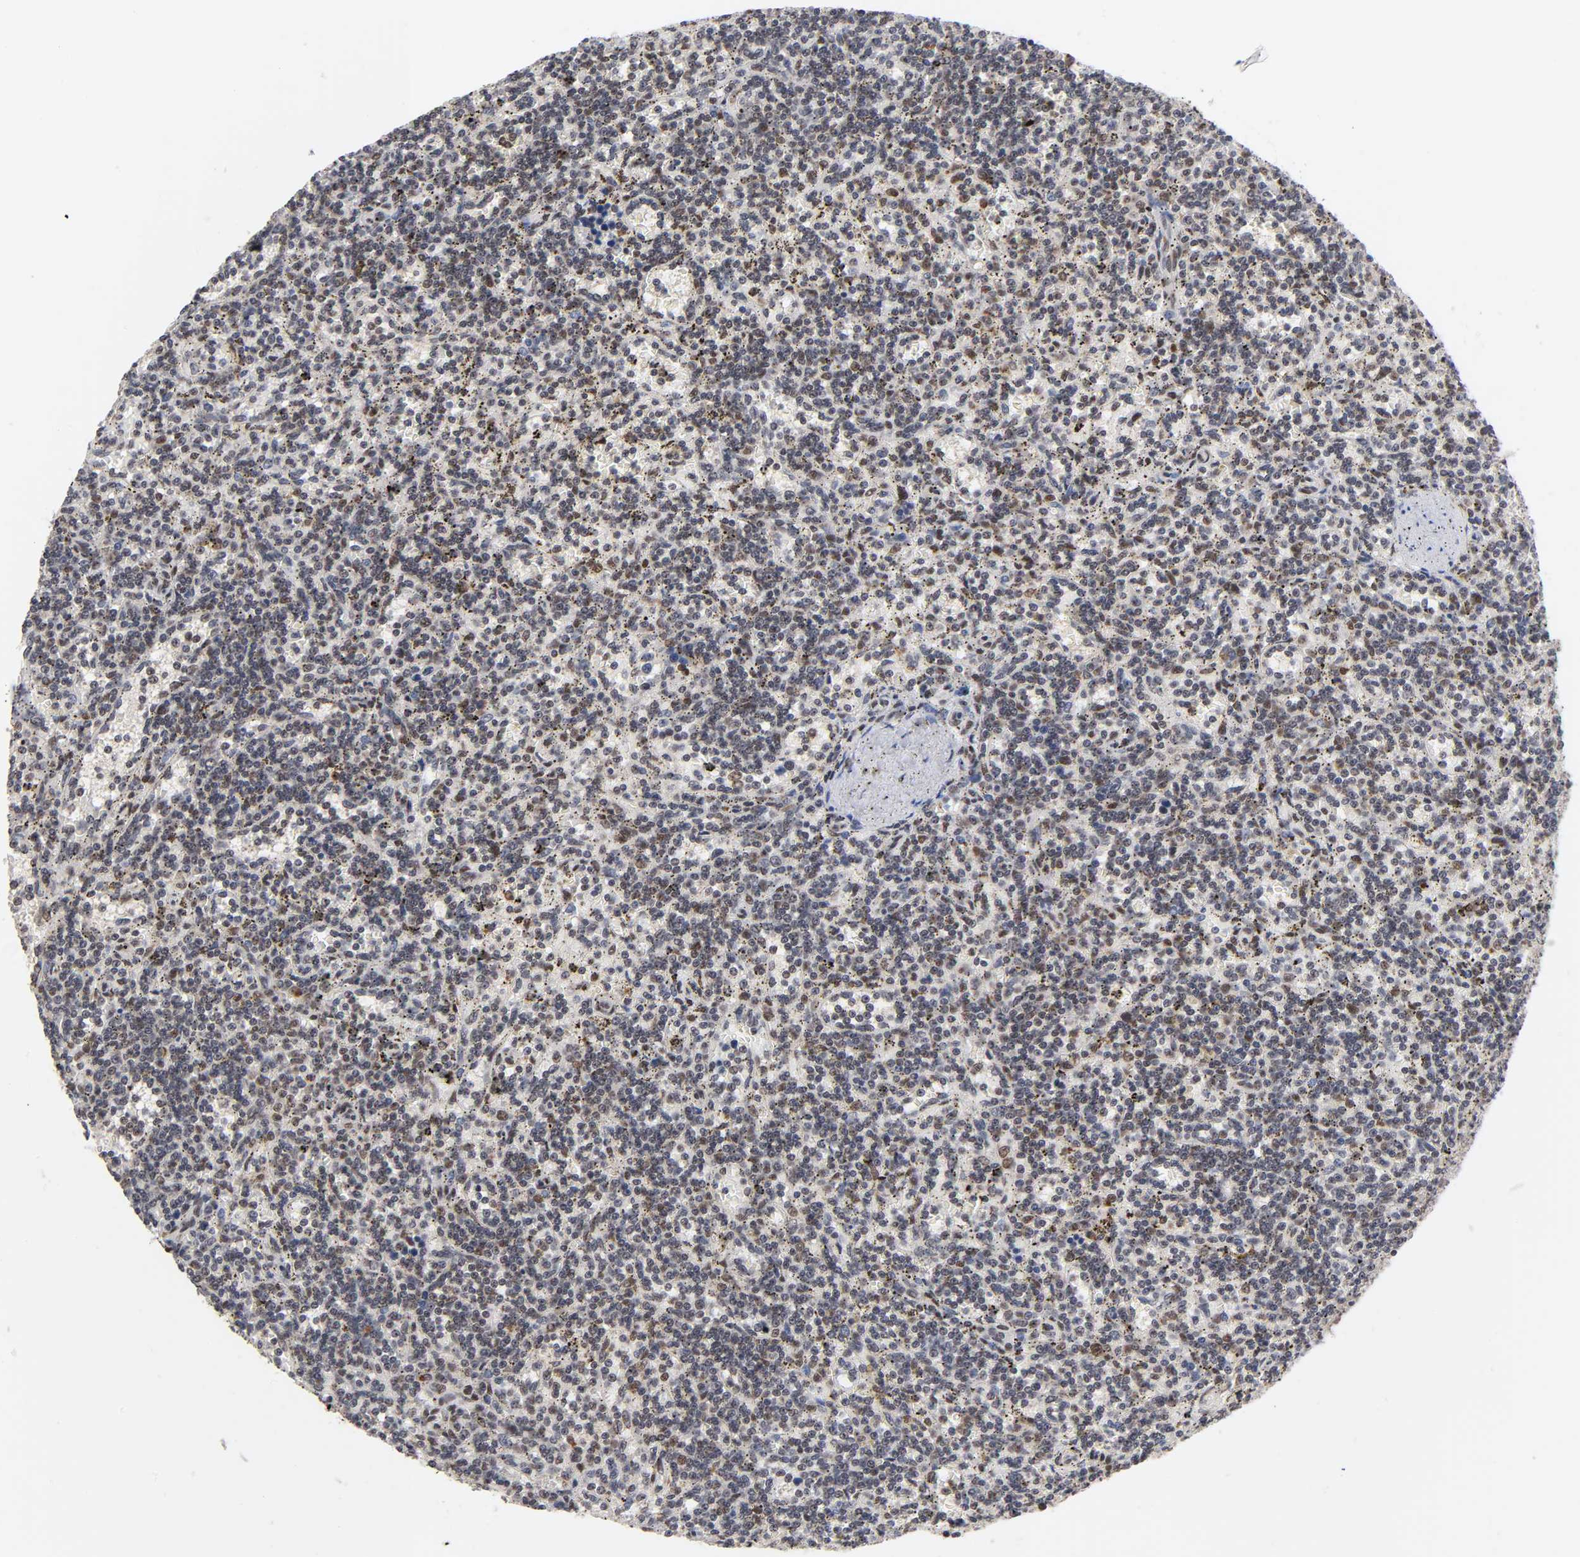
{"staining": {"intensity": "moderate", "quantity": "25%-75%", "location": "nuclear"}, "tissue": "lymphoma", "cell_type": "Tumor cells", "image_type": "cancer", "snomed": [{"axis": "morphology", "description": "Malignant lymphoma, non-Hodgkin's type, Low grade"}, {"axis": "topography", "description": "Spleen"}], "caption": "Immunohistochemical staining of low-grade malignant lymphoma, non-Hodgkin's type displays medium levels of moderate nuclear positivity in approximately 25%-75% of tumor cells.", "gene": "EP300", "patient": {"sex": "male", "age": 73}}